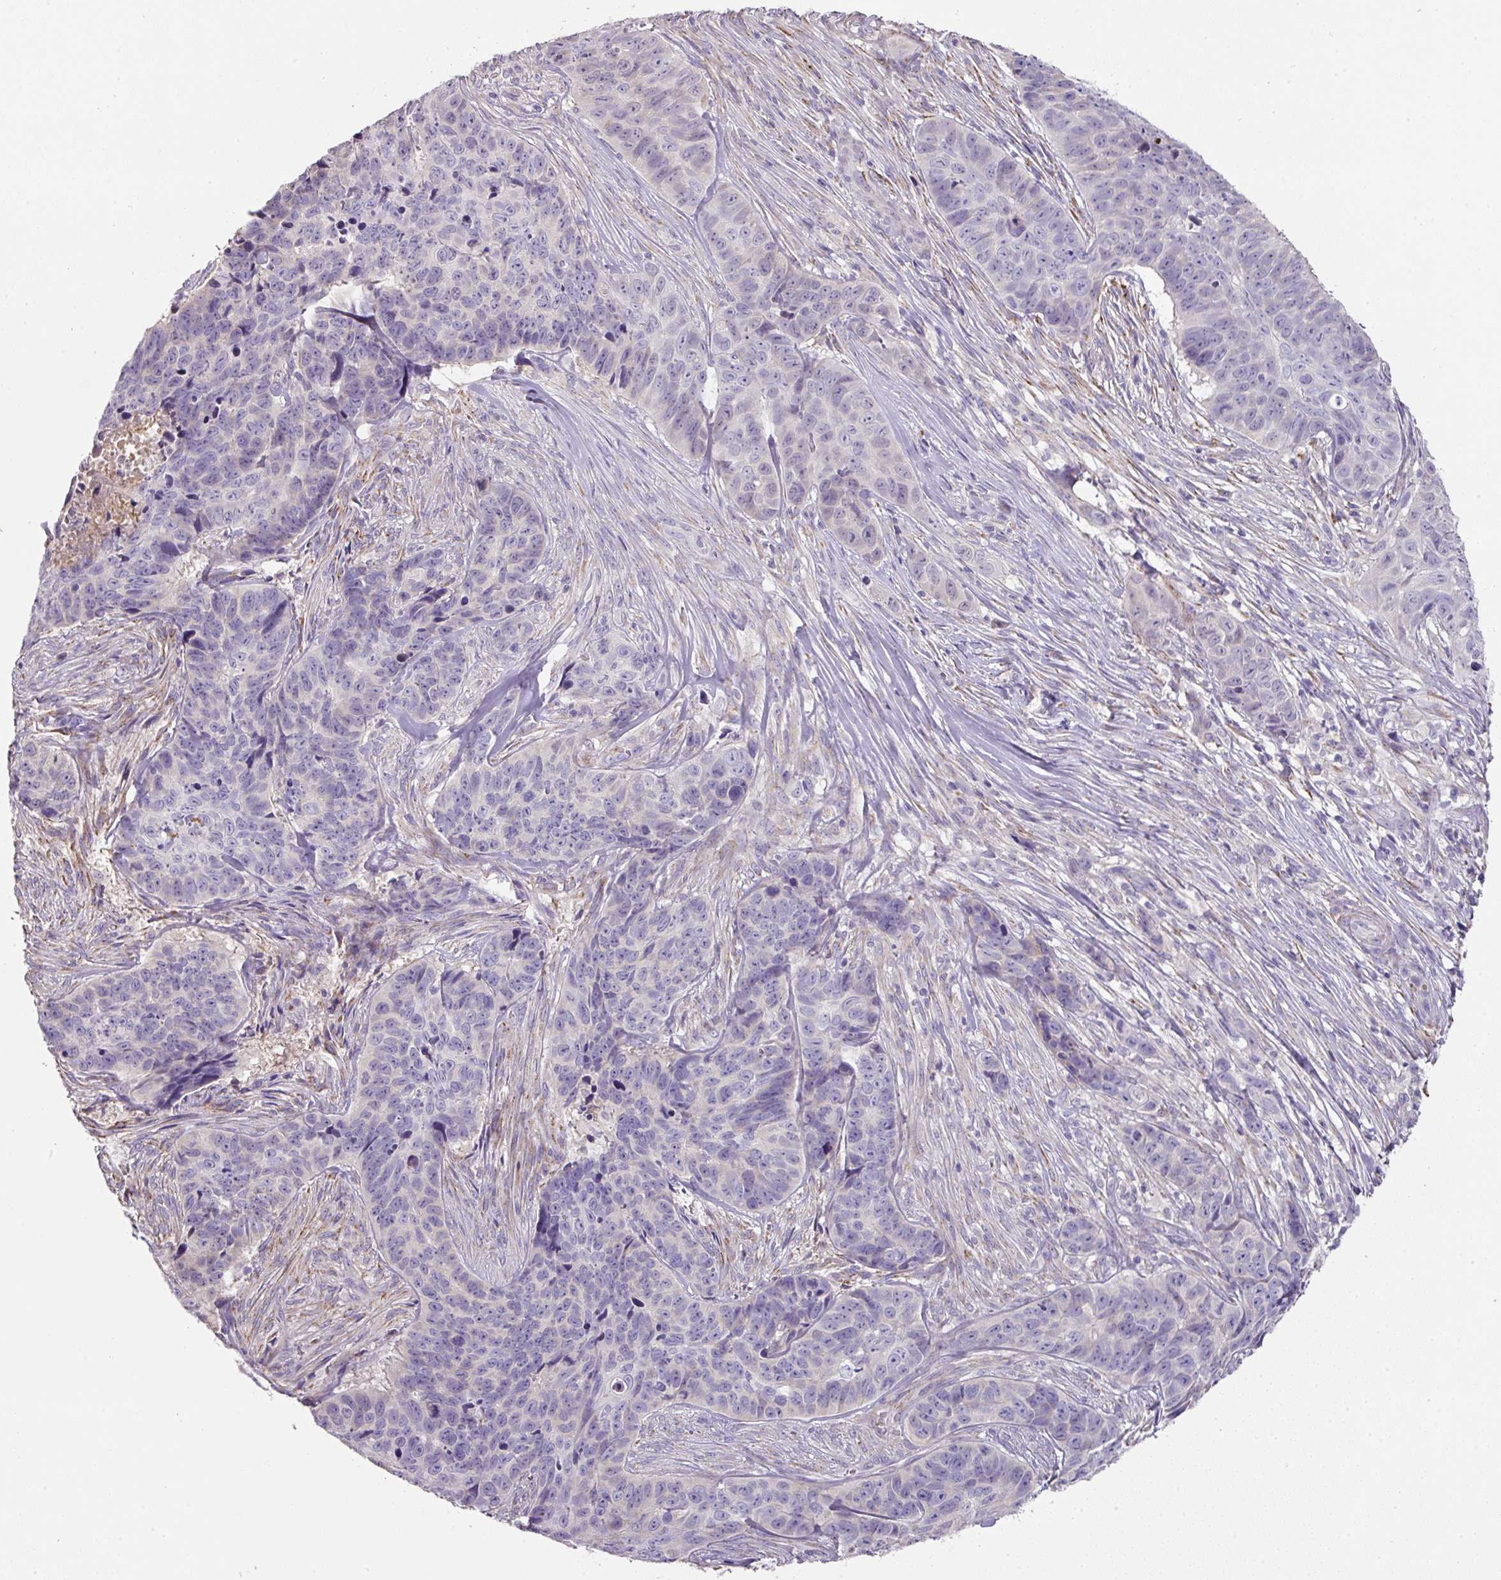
{"staining": {"intensity": "negative", "quantity": "none", "location": "none"}, "tissue": "skin cancer", "cell_type": "Tumor cells", "image_type": "cancer", "snomed": [{"axis": "morphology", "description": "Basal cell carcinoma"}, {"axis": "topography", "description": "Skin"}], "caption": "Basal cell carcinoma (skin) was stained to show a protein in brown. There is no significant expression in tumor cells. (DAB (3,3'-diaminobenzidine) immunohistochemistry (IHC) visualized using brightfield microscopy, high magnification).", "gene": "CCZ1", "patient": {"sex": "female", "age": 82}}